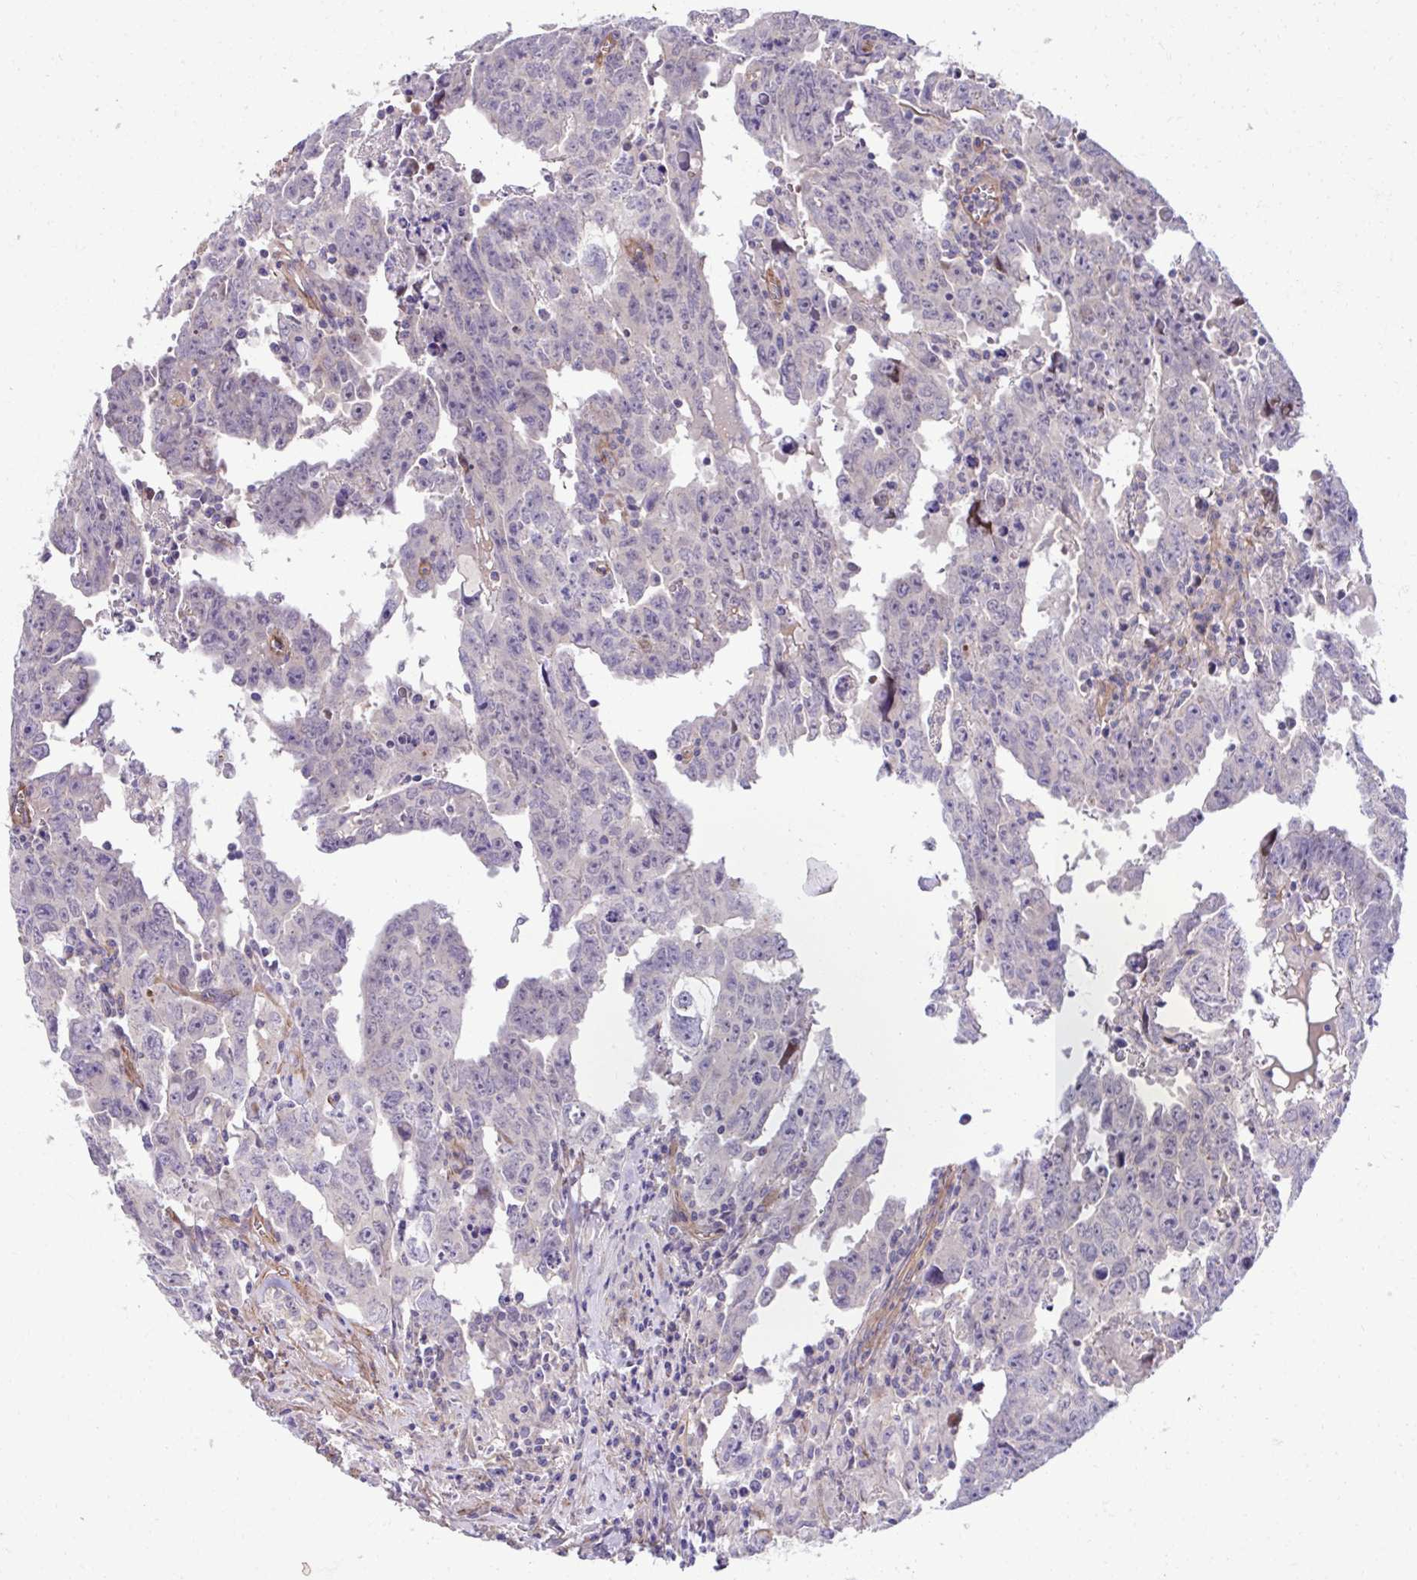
{"staining": {"intensity": "negative", "quantity": "none", "location": "none"}, "tissue": "testis cancer", "cell_type": "Tumor cells", "image_type": "cancer", "snomed": [{"axis": "morphology", "description": "Carcinoma, Embryonal, NOS"}, {"axis": "topography", "description": "Testis"}], "caption": "High power microscopy image of an immunohistochemistry (IHC) photomicrograph of testis embryonal carcinoma, revealing no significant staining in tumor cells. (DAB immunohistochemistry (IHC) visualized using brightfield microscopy, high magnification).", "gene": "TRIM52", "patient": {"sex": "male", "age": 22}}